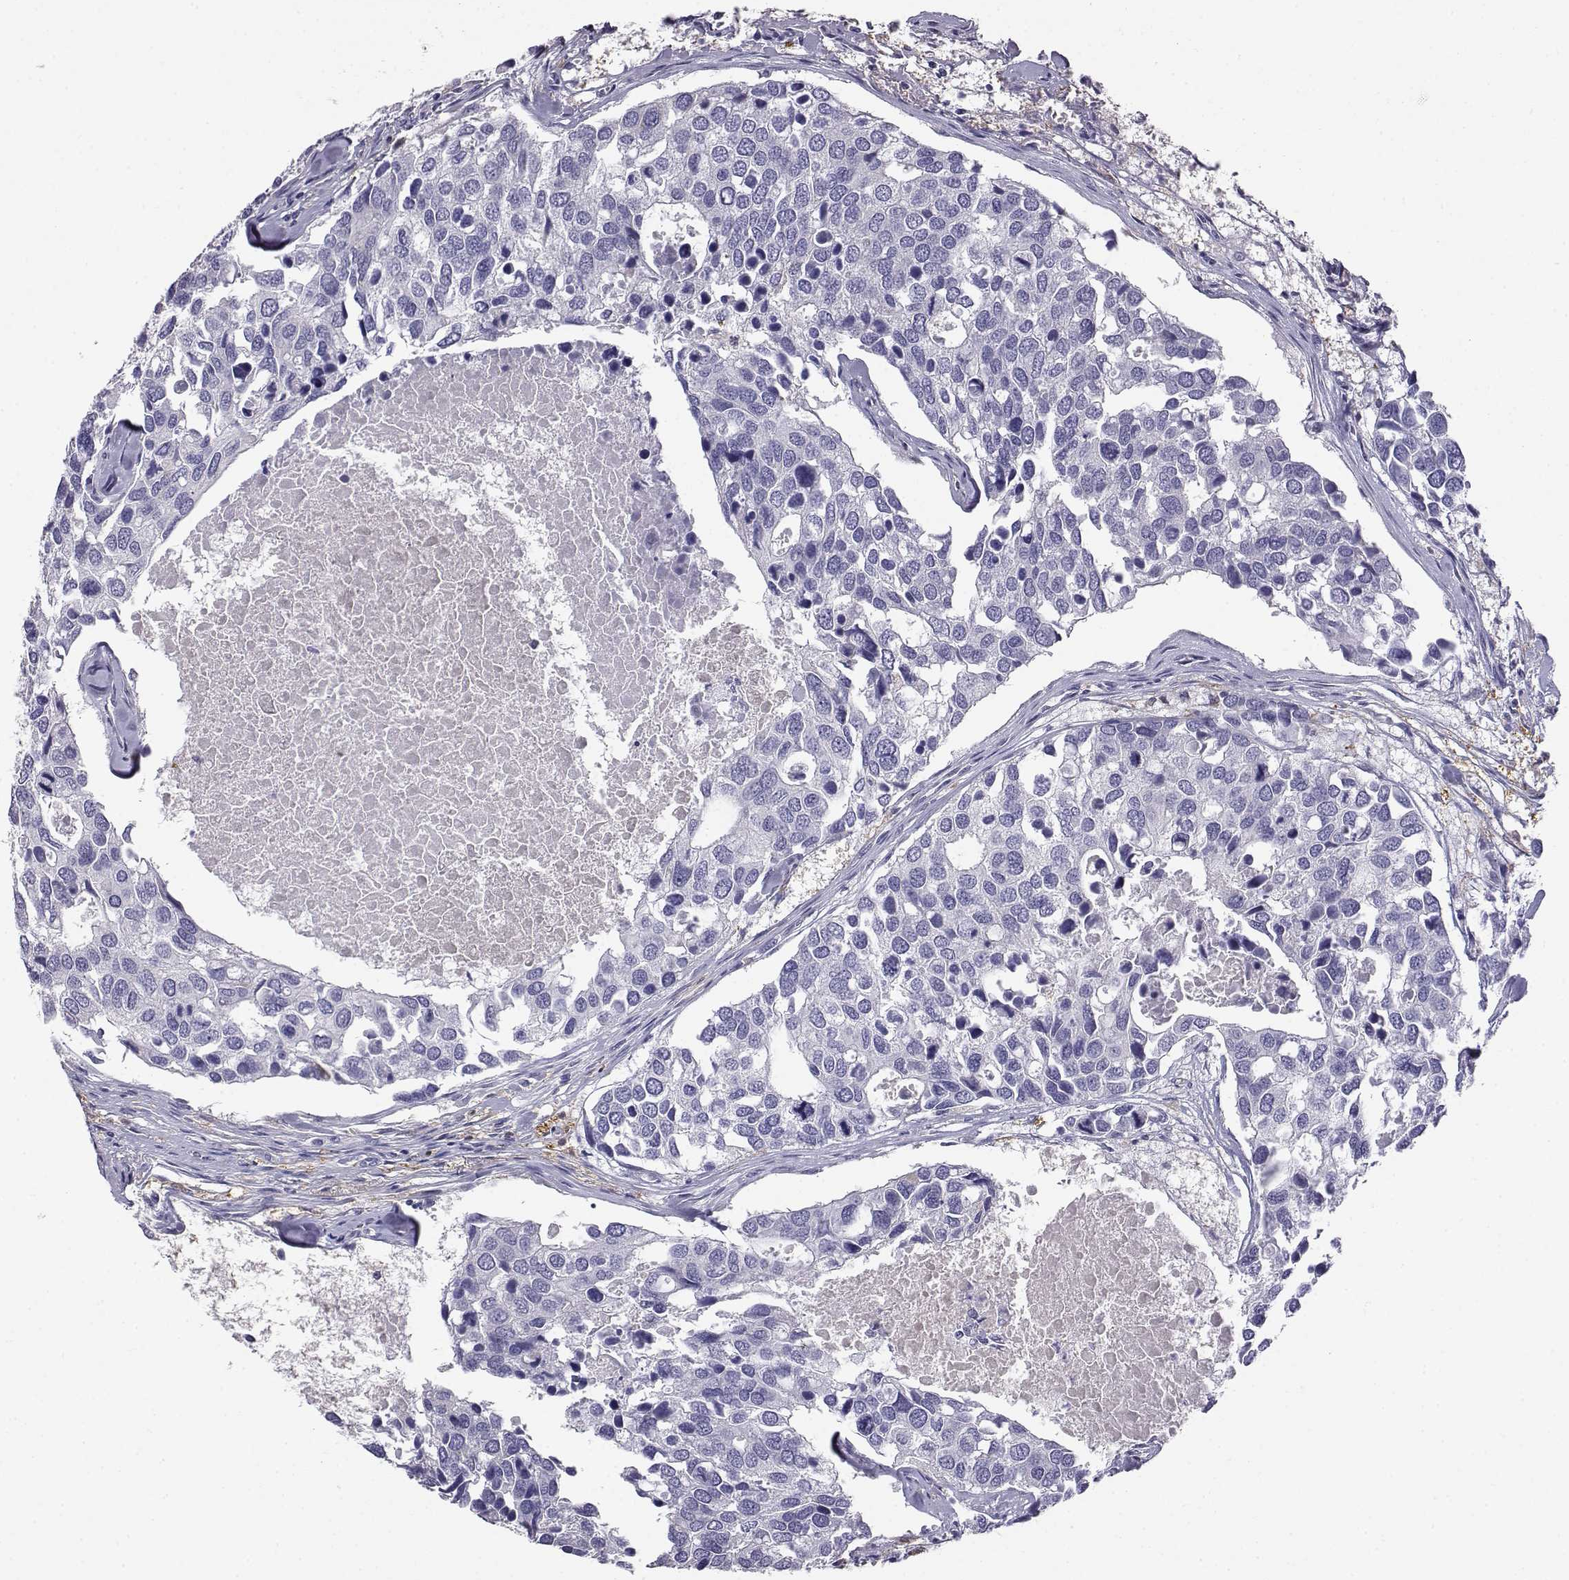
{"staining": {"intensity": "negative", "quantity": "none", "location": "none"}, "tissue": "breast cancer", "cell_type": "Tumor cells", "image_type": "cancer", "snomed": [{"axis": "morphology", "description": "Duct carcinoma"}, {"axis": "topography", "description": "Breast"}], "caption": "Photomicrograph shows no significant protein expression in tumor cells of breast cancer.", "gene": "AKR1B1", "patient": {"sex": "female", "age": 83}}